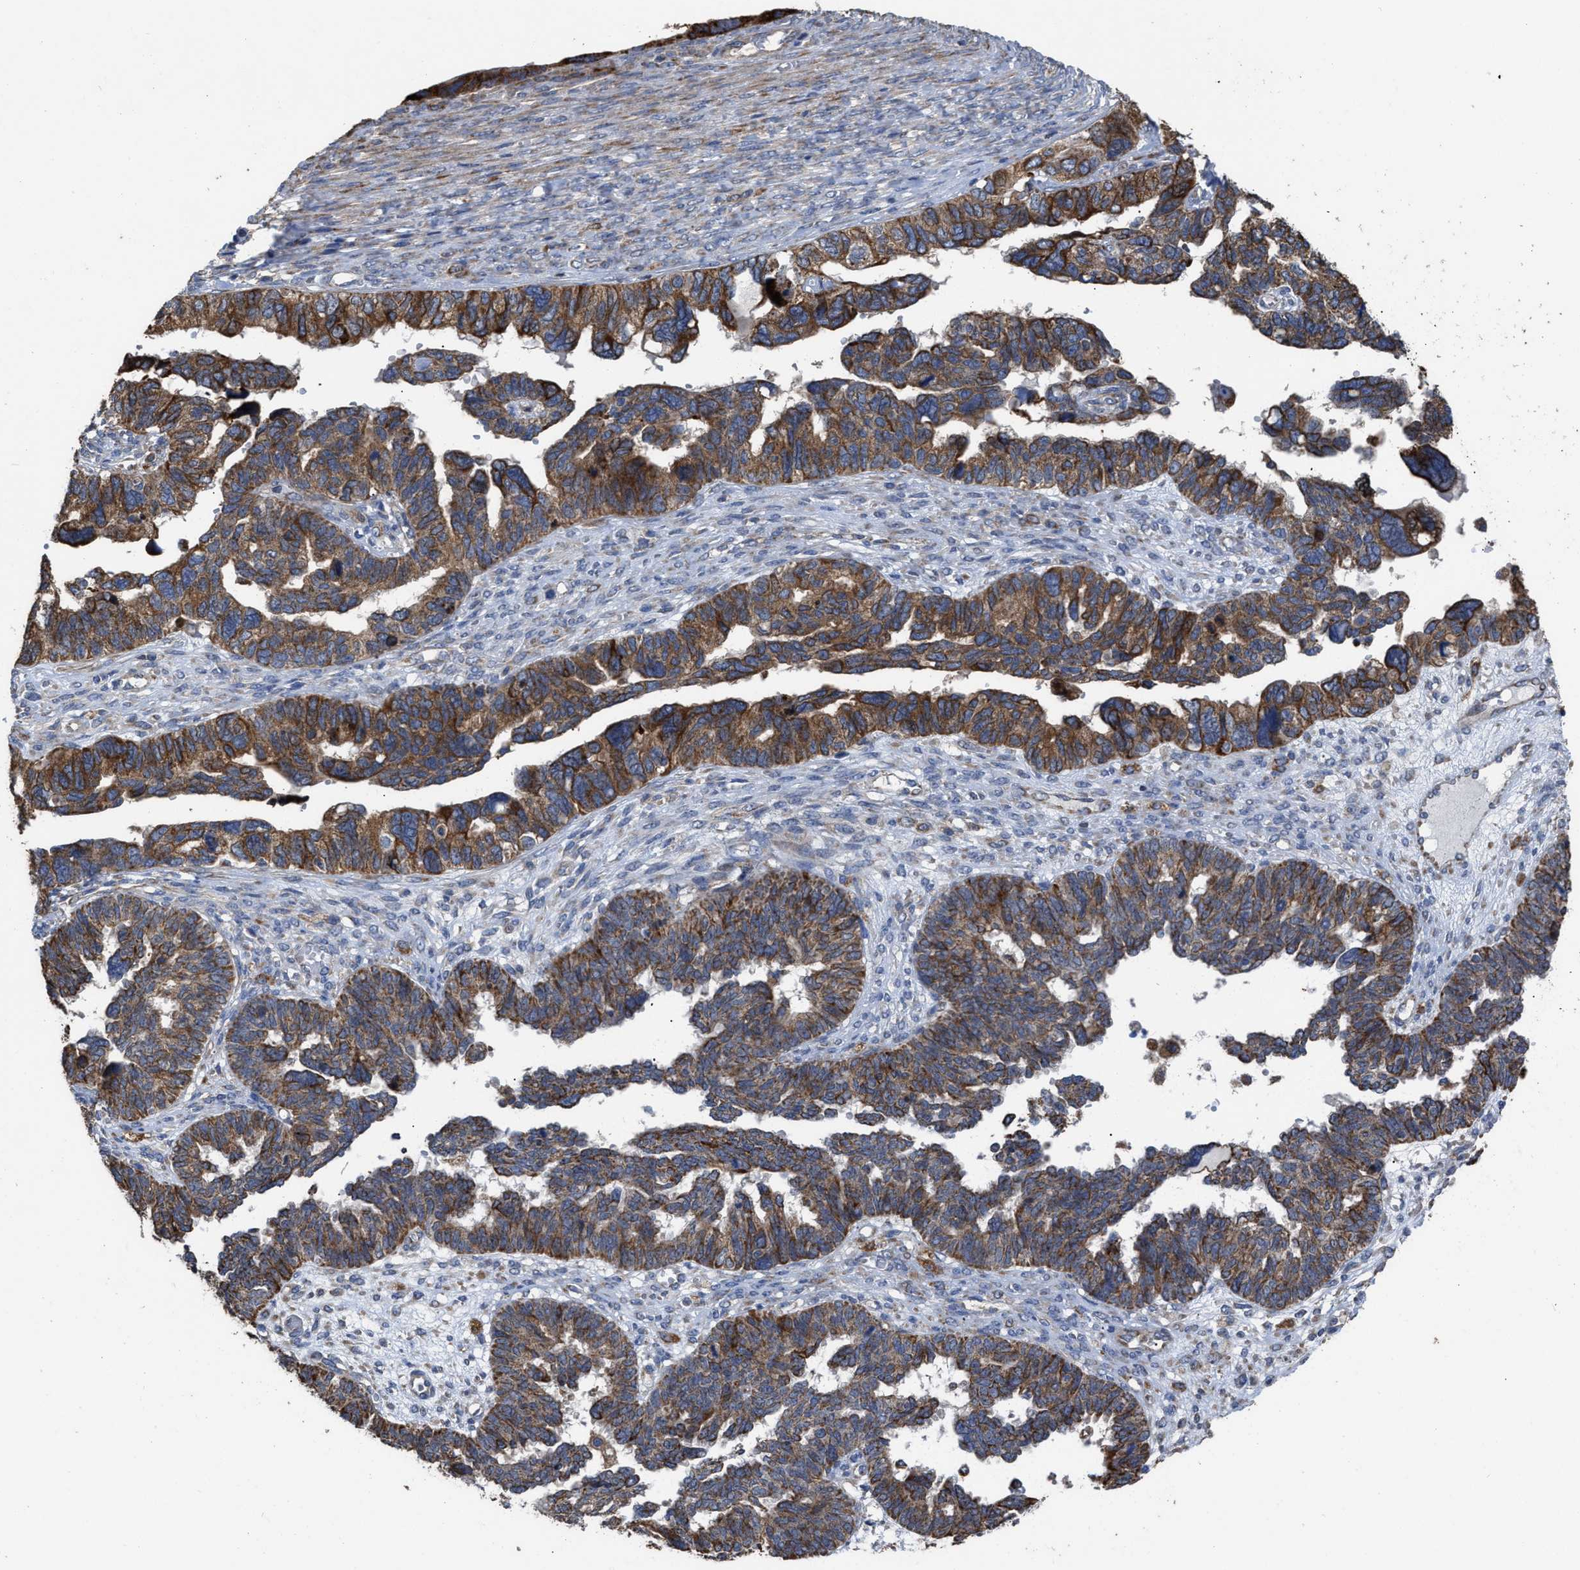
{"staining": {"intensity": "moderate", "quantity": ">75%", "location": "cytoplasmic/membranous"}, "tissue": "ovarian cancer", "cell_type": "Tumor cells", "image_type": "cancer", "snomed": [{"axis": "morphology", "description": "Cystadenocarcinoma, serous, NOS"}, {"axis": "topography", "description": "Ovary"}], "caption": "Ovarian serous cystadenocarcinoma was stained to show a protein in brown. There is medium levels of moderate cytoplasmic/membranous expression in about >75% of tumor cells. (DAB IHC with brightfield microscopy, high magnification).", "gene": "AK2", "patient": {"sex": "female", "age": 79}}